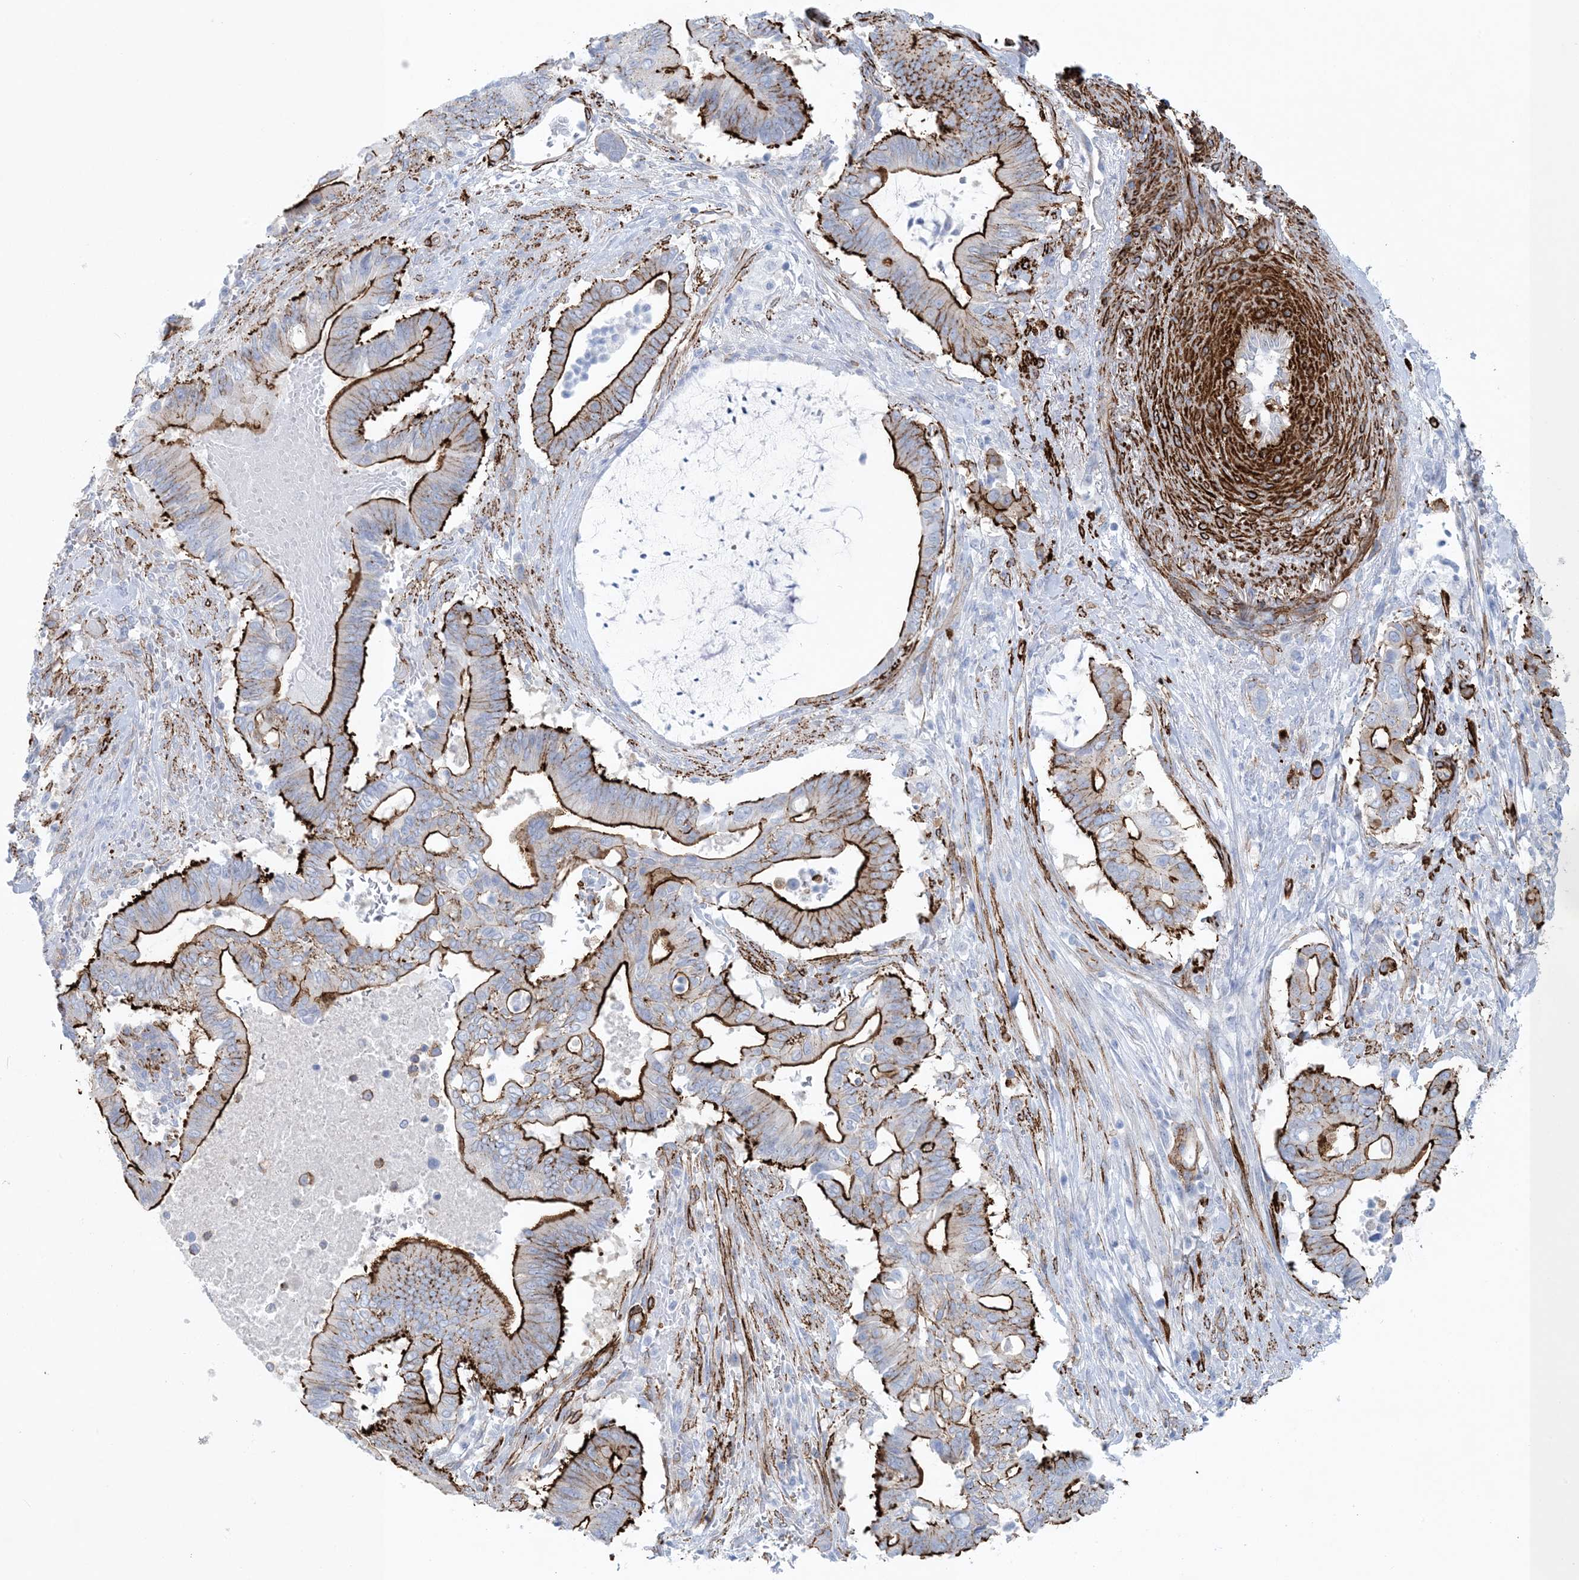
{"staining": {"intensity": "strong", "quantity": "25%-75%", "location": "cytoplasmic/membranous"}, "tissue": "pancreatic cancer", "cell_type": "Tumor cells", "image_type": "cancer", "snomed": [{"axis": "morphology", "description": "Adenocarcinoma, NOS"}, {"axis": "topography", "description": "Pancreas"}], "caption": "A high amount of strong cytoplasmic/membranous staining is seen in about 25%-75% of tumor cells in pancreatic cancer (adenocarcinoma) tissue.", "gene": "SHANK1", "patient": {"sex": "male", "age": 68}}